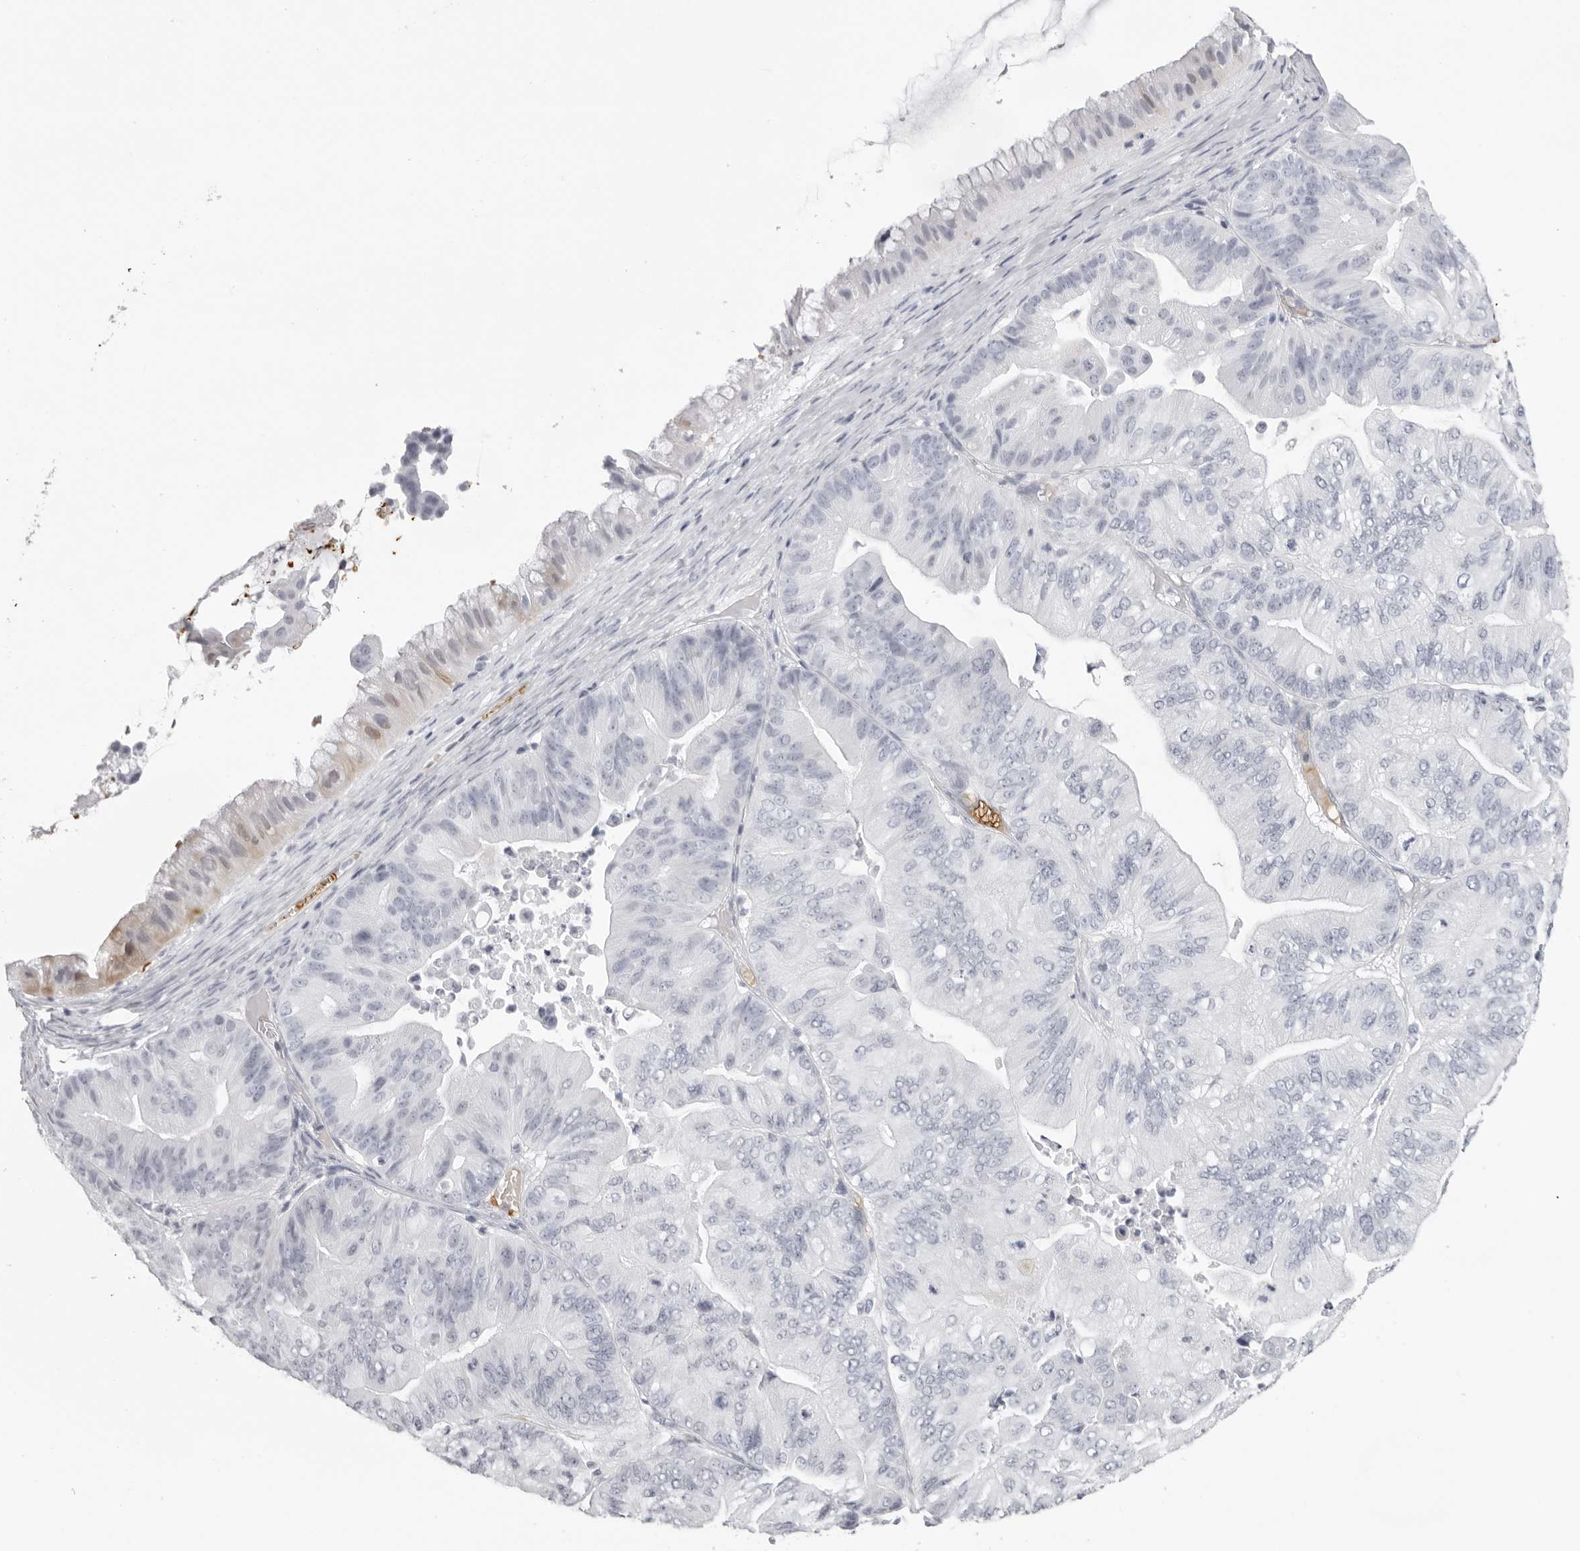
{"staining": {"intensity": "negative", "quantity": "none", "location": "none"}, "tissue": "ovarian cancer", "cell_type": "Tumor cells", "image_type": "cancer", "snomed": [{"axis": "morphology", "description": "Cystadenocarcinoma, mucinous, NOS"}, {"axis": "topography", "description": "Ovary"}], "caption": "Immunohistochemistry (IHC) of mucinous cystadenocarcinoma (ovarian) displays no expression in tumor cells.", "gene": "SPTA1", "patient": {"sex": "female", "age": 61}}